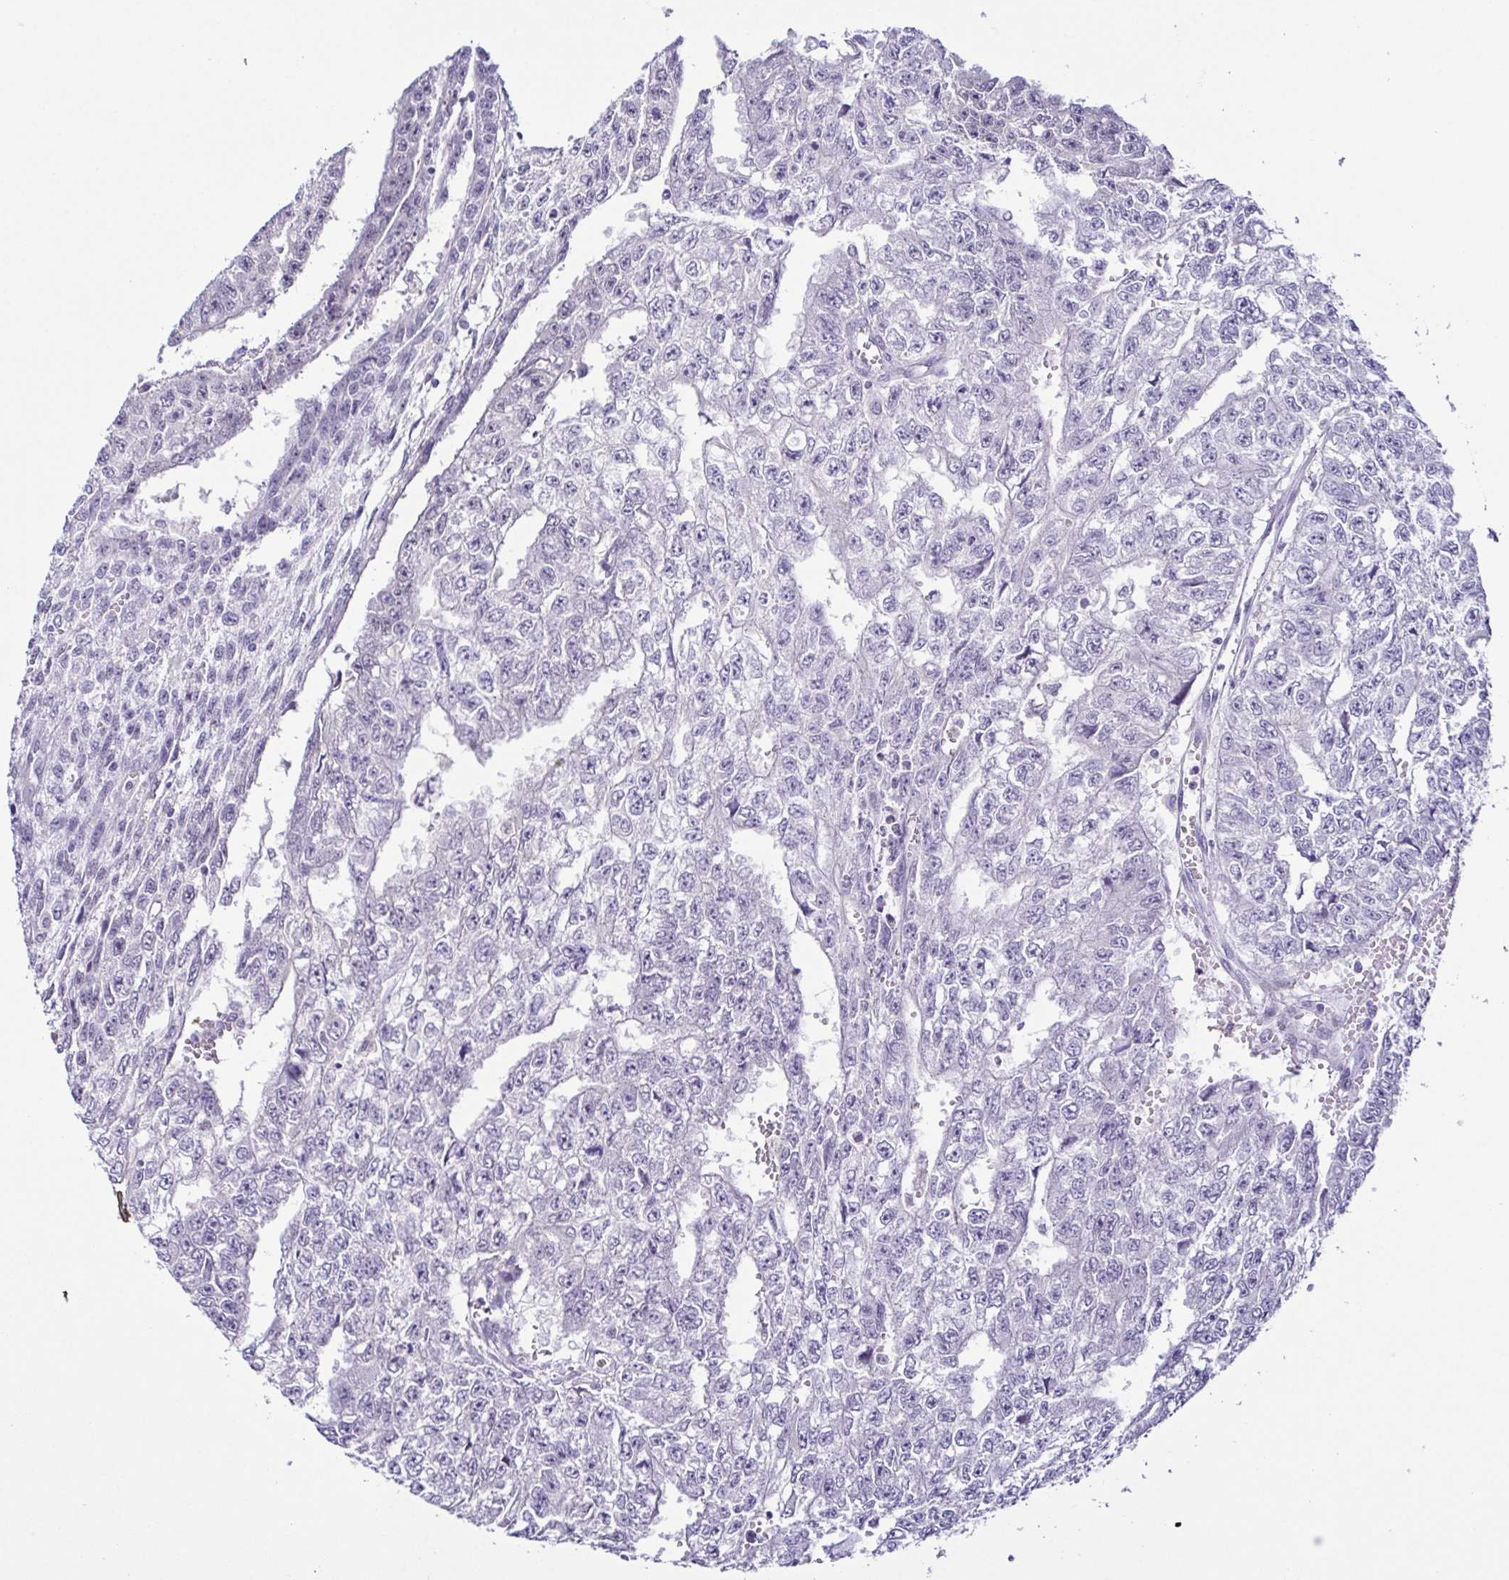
{"staining": {"intensity": "negative", "quantity": "none", "location": "none"}, "tissue": "testis cancer", "cell_type": "Tumor cells", "image_type": "cancer", "snomed": [{"axis": "morphology", "description": "Carcinoma, Embryonal, NOS"}, {"axis": "morphology", "description": "Teratoma, malignant, NOS"}, {"axis": "topography", "description": "Testis"}], "caption": "Image shows no protein staining in tumor cells of testis embryonal carcinoma tissue. (Brightfield microscopy of DAB (3,3'-diaminobenzidine) immunohistochemistry (IHC) at high magnification).", "gene": "TERT", "patient": {"sex": "male", "age": 24}}